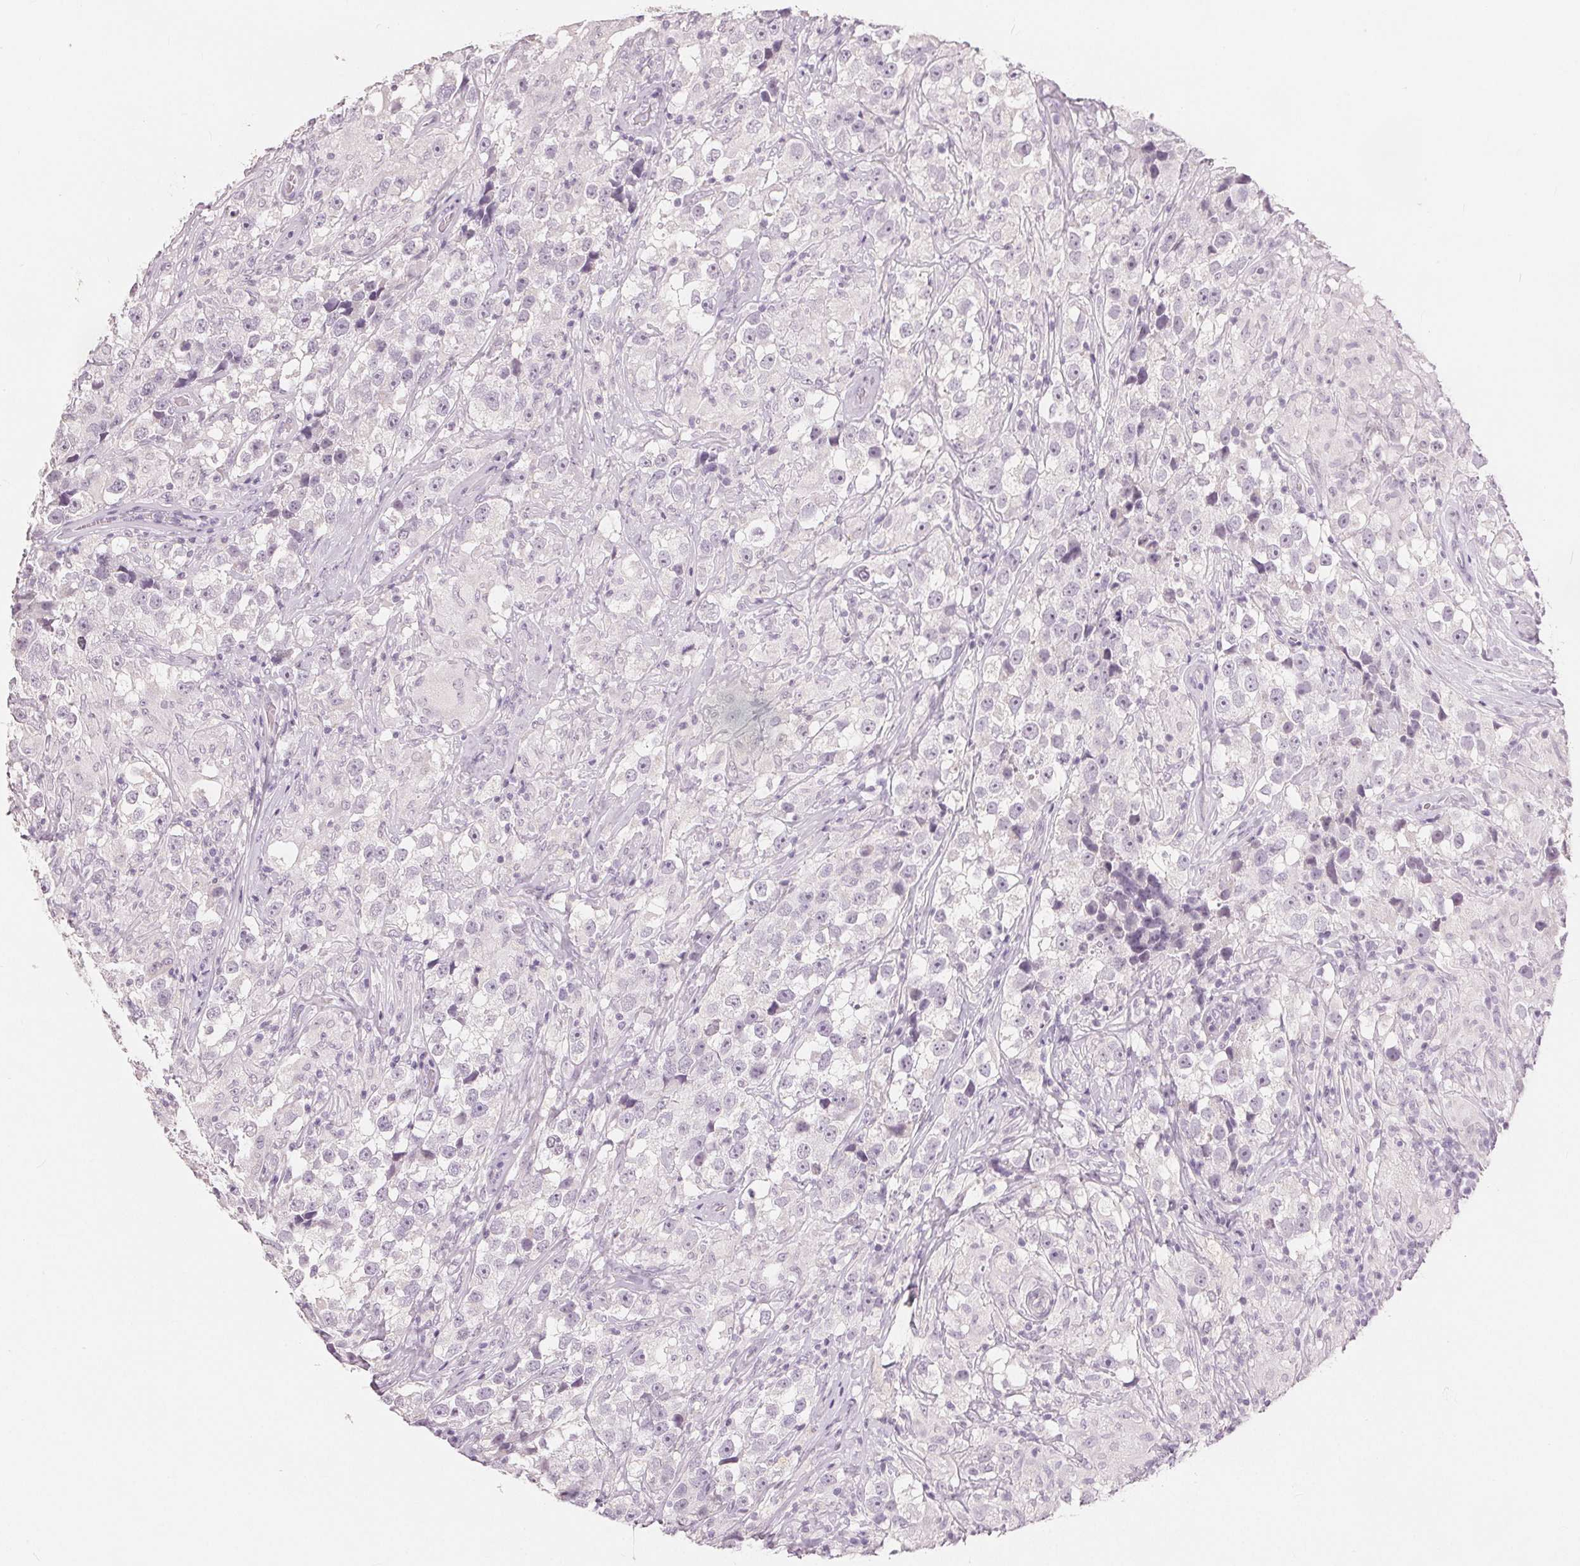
{"staining": {"intensity": "negative", "quantity": "none", "location": "none"}, "tissue": "testis cancer", "cell_type": "Tumor cells", "image_type": "cancer", "snomed": [{"axis": "morphology", "description": "Seminoma, NOS"}, {"axis": "topography", "description": "Testis"}], "caption": "Human testis cancer stained for a protein using immunohistochemistry (IHC) displays no expression in tumor cells.", "gene": "SLC27A5", "patient": {"sex": "male", "age": 46}}